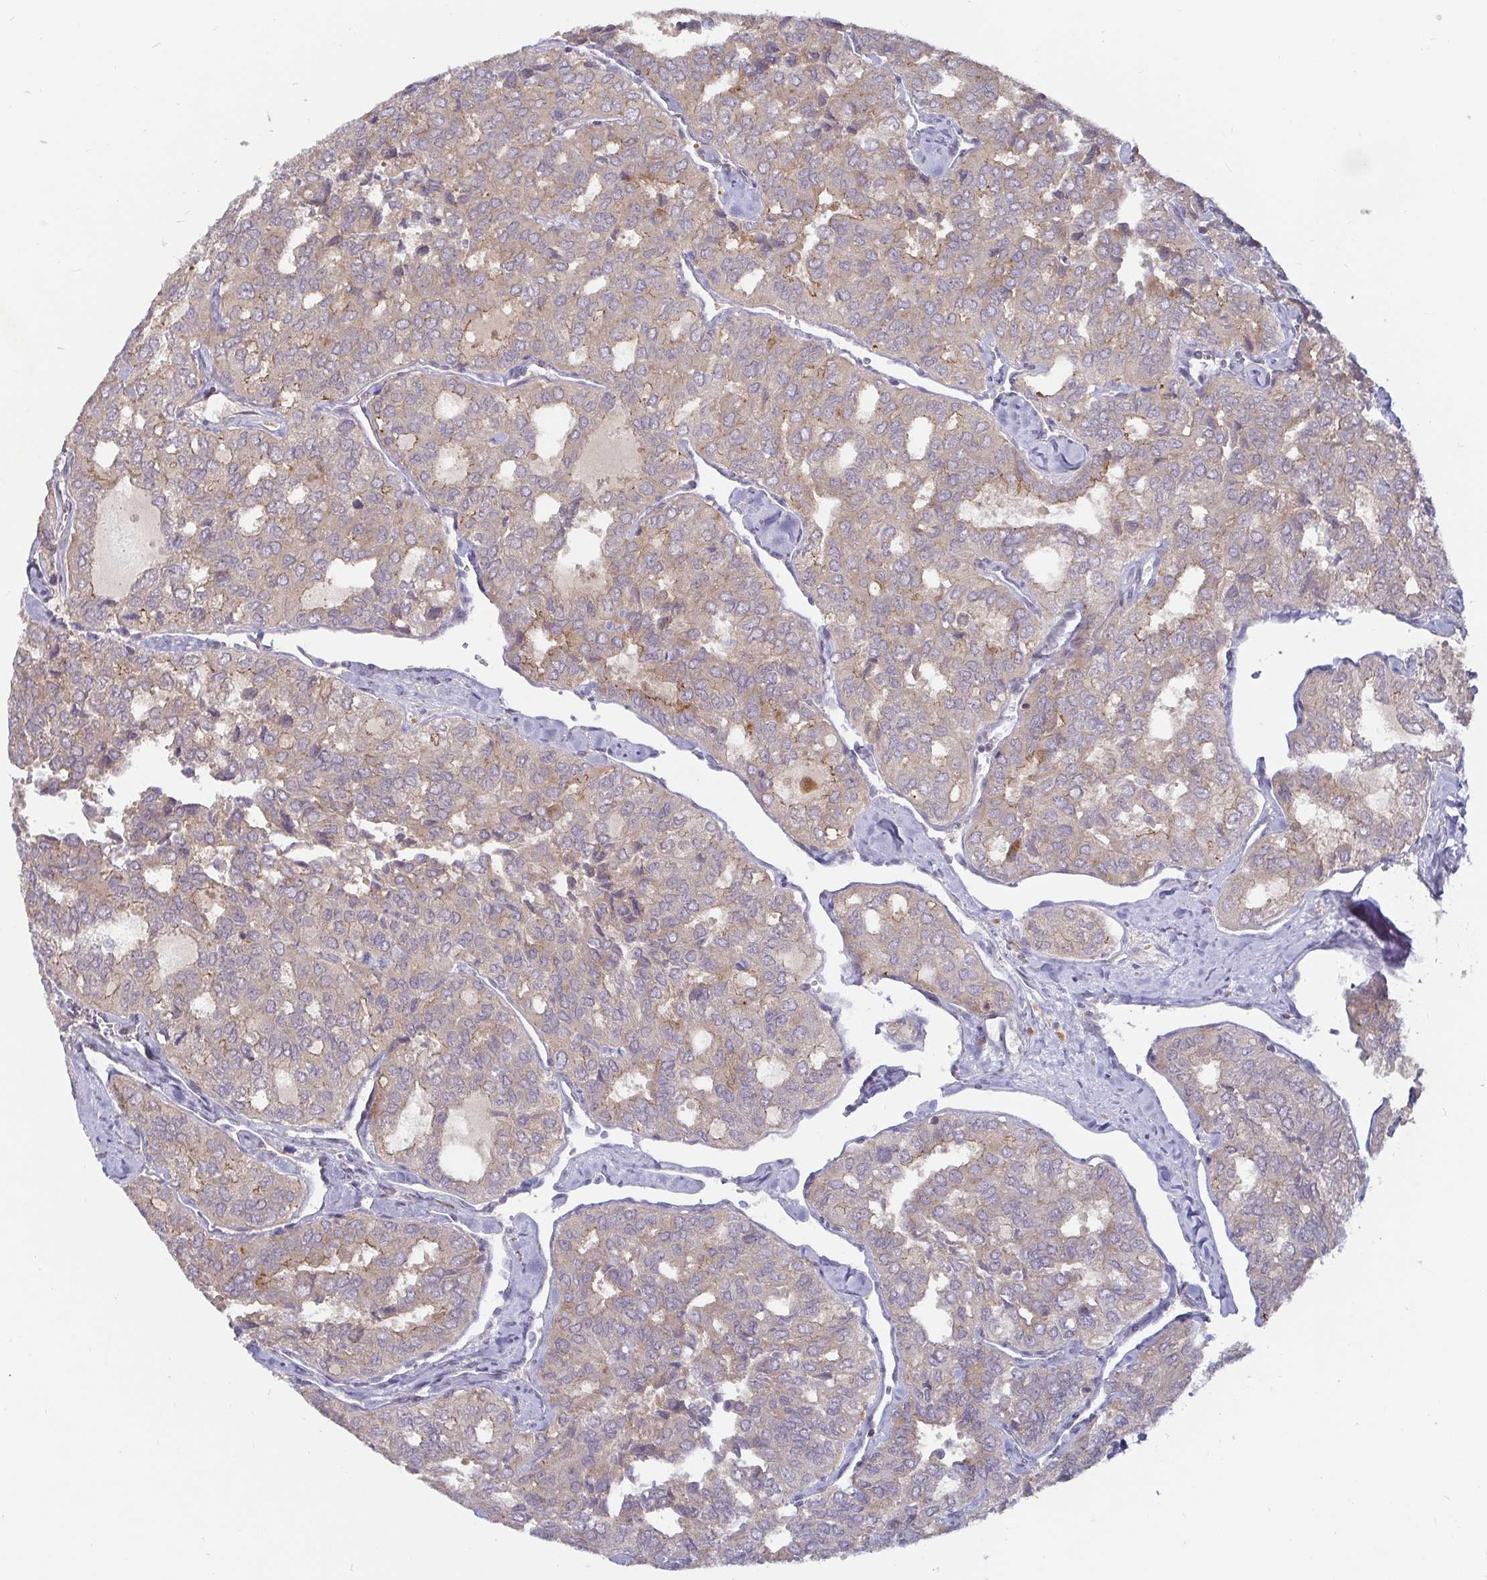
{"staining": {"intensity": "weak", "quantity": "<25%", "location": "cytoplasmic/membranous"}, "tissue": "thyroid cancer", "cell_type": "Tumor cells", "image_type": "cancer", "snomed": [{"axis": "morphology", "description": "Follicular adenoma carcinoma, NOS"}, {"axis": "topography", "description": "Thyroid gland"}], "caption": "Human thyroid follicular adenoma carcinoma stained for a protein using immunohistochemistry exhibits no positivity in tumor cells.", "gene": "CDH18", "patient": {"sex": "male", "age": 75}}